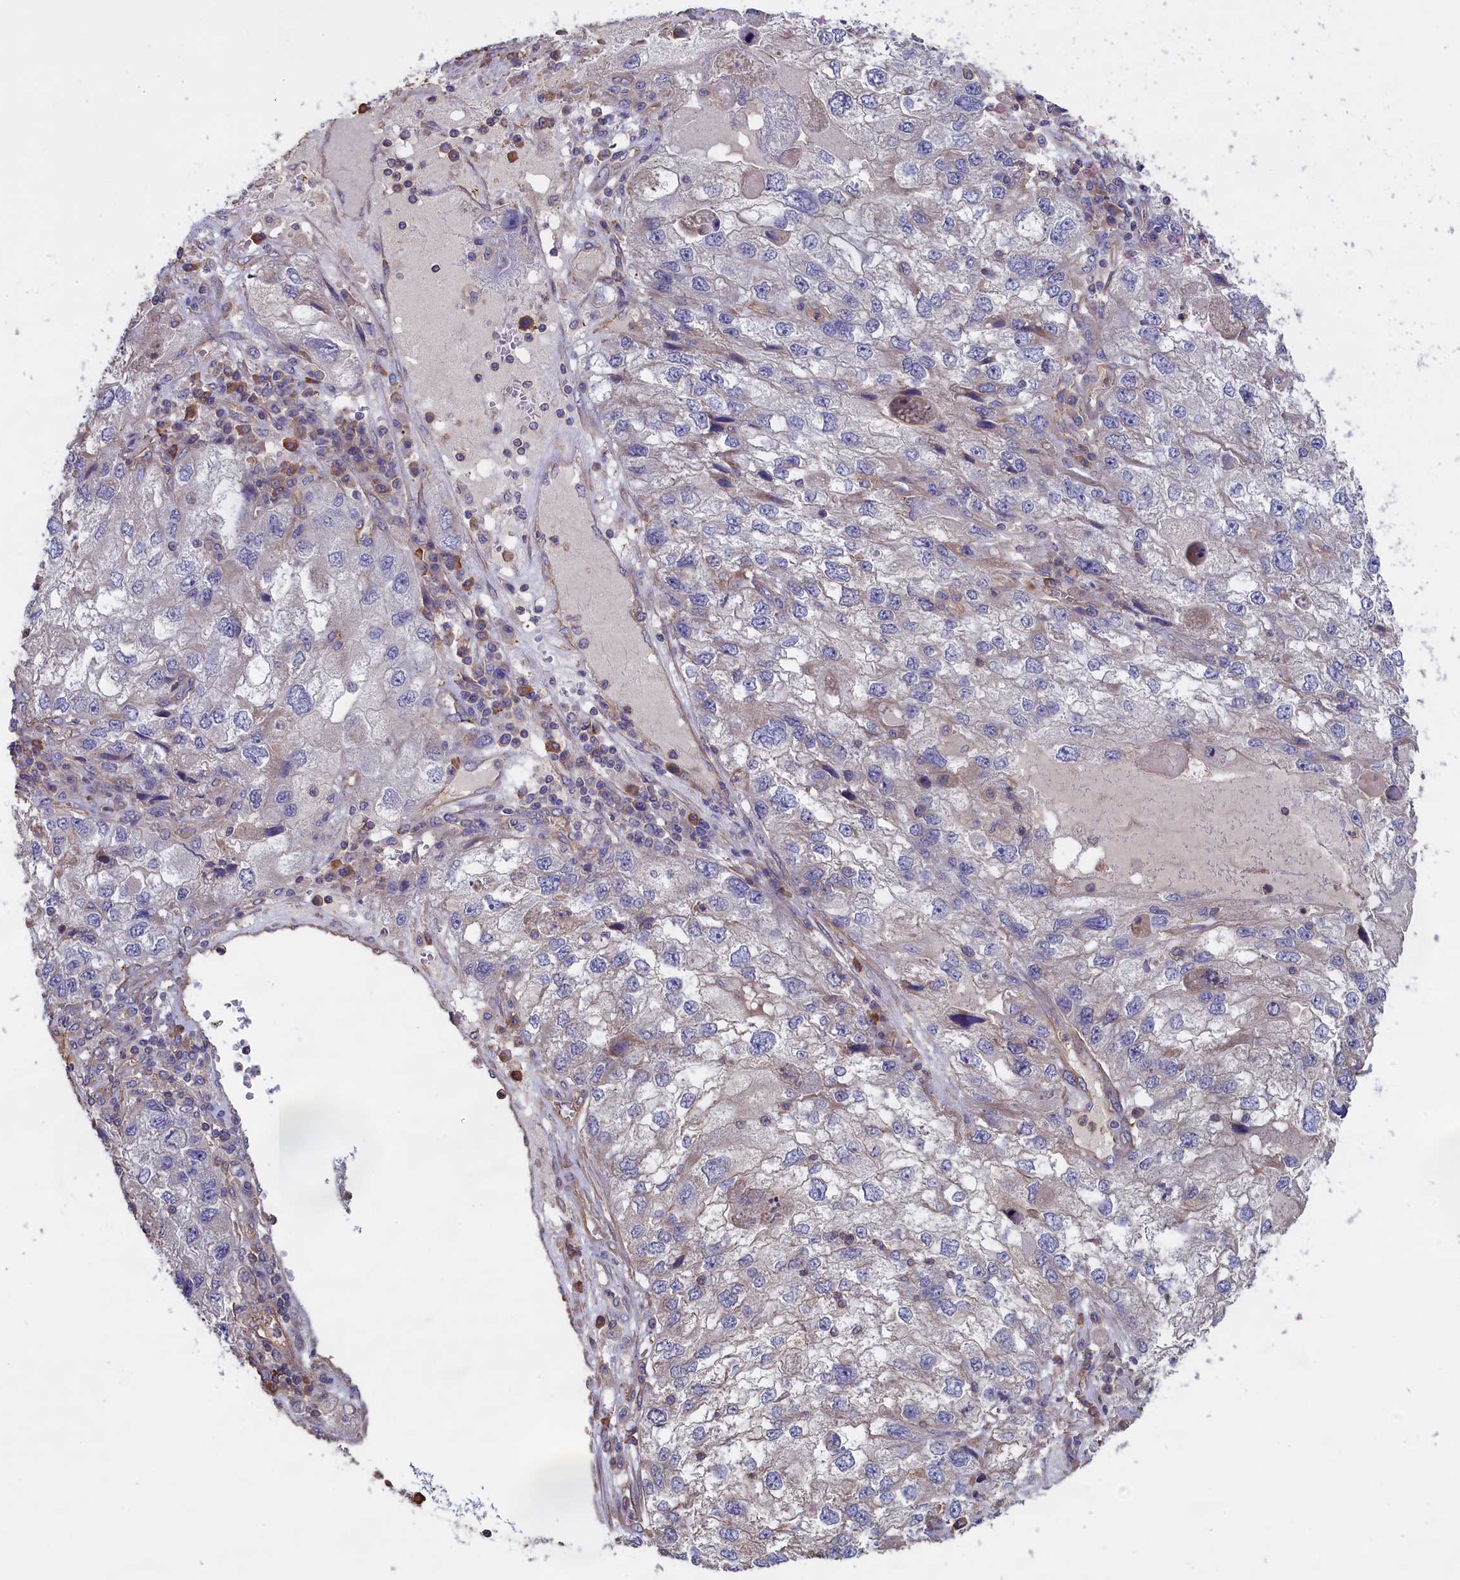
{"staining": {"intensity": "negative", "quantity": "none", "location": "none"}, "tissue": "endometrial cancer", "cell_type": "Tumor cells", "image_type": "cancer", "snomed": [{"axis": "morphology", "description": "Adenocarcinoma, NOS"}, {"axis": "topography", "description": "Endometrium"}], "caption": "This is an IHC photomicrograph of human adenocarcinoma (endometrial). There is no positivity in tumor cells.", "gene": "ANKRD2", "patient": {"sex": "female", "age": 49}}